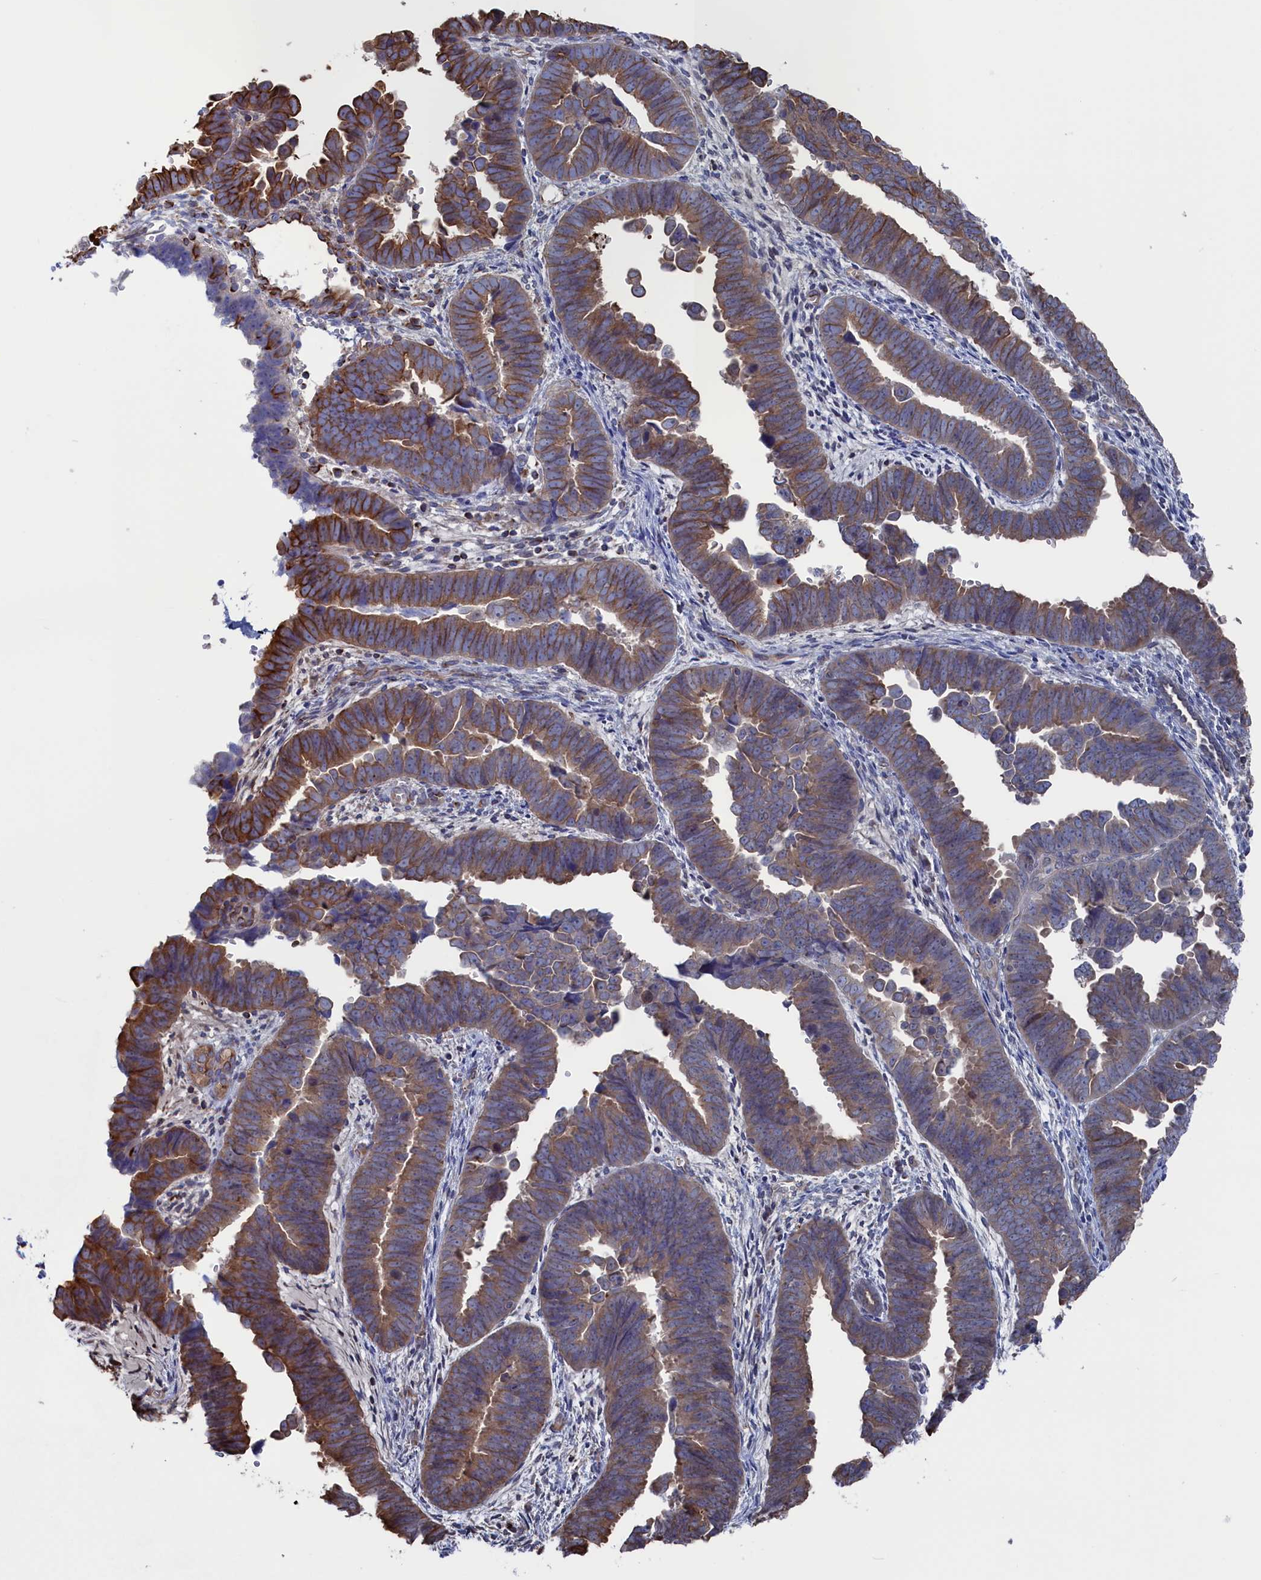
{"staining": {"intensity": "moderate", "quantity": "25%-75%", "location": "cytoplasmic/membranous"}, "tissue": "endometrial cancer", "cell_type": "Tumor cells", "image_type": "cancer", "snomed": [{"axis": "morphology", "description": "Adenocarcinoma, NOS"}, {"axis": "topography", "description": "Endometrium"}], "caption": "This is a photomicrograph of immunohistochemistry staining of endometrial cancer, which shows moderate positivity in the cytoplasmic/membranous of tumor cells.", "gene": "NUTF2", "patient": {"sex": "female", "age": 75}}